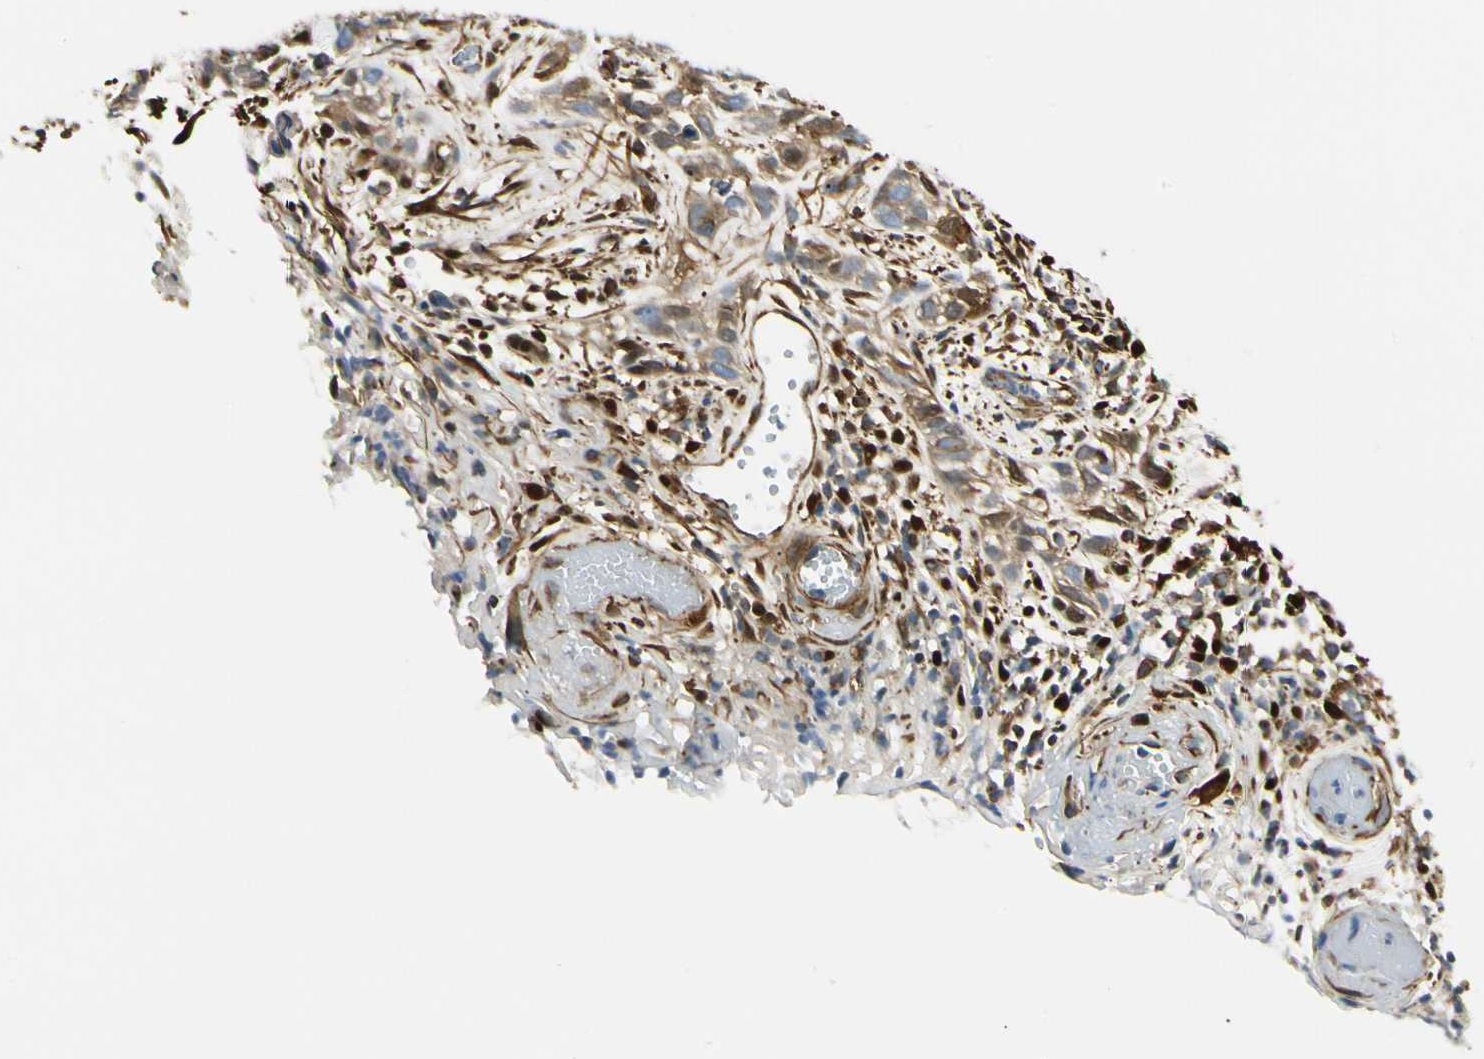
{"staining": {"intensity": "moderate", "quantity": "25%-75%", "location": "cytoplasmic/membranous"}, "tissue": "skin cancer", "cell_type": "Tumor cells", "image_type": "cancer", "snomed": [{"axis": "morphology", "description": "Basal cell carcinoma"}, {"axis": "topography", "description": "Skin"}], "caption": "DAB immunohistochemical staining of human skin cancer shows moderate cytoplasmic/membranous protein staining in approximately 25%-75% of tumor cells.", "gene": "FTH1", "patient": {"sex": "male", "age": 87}}